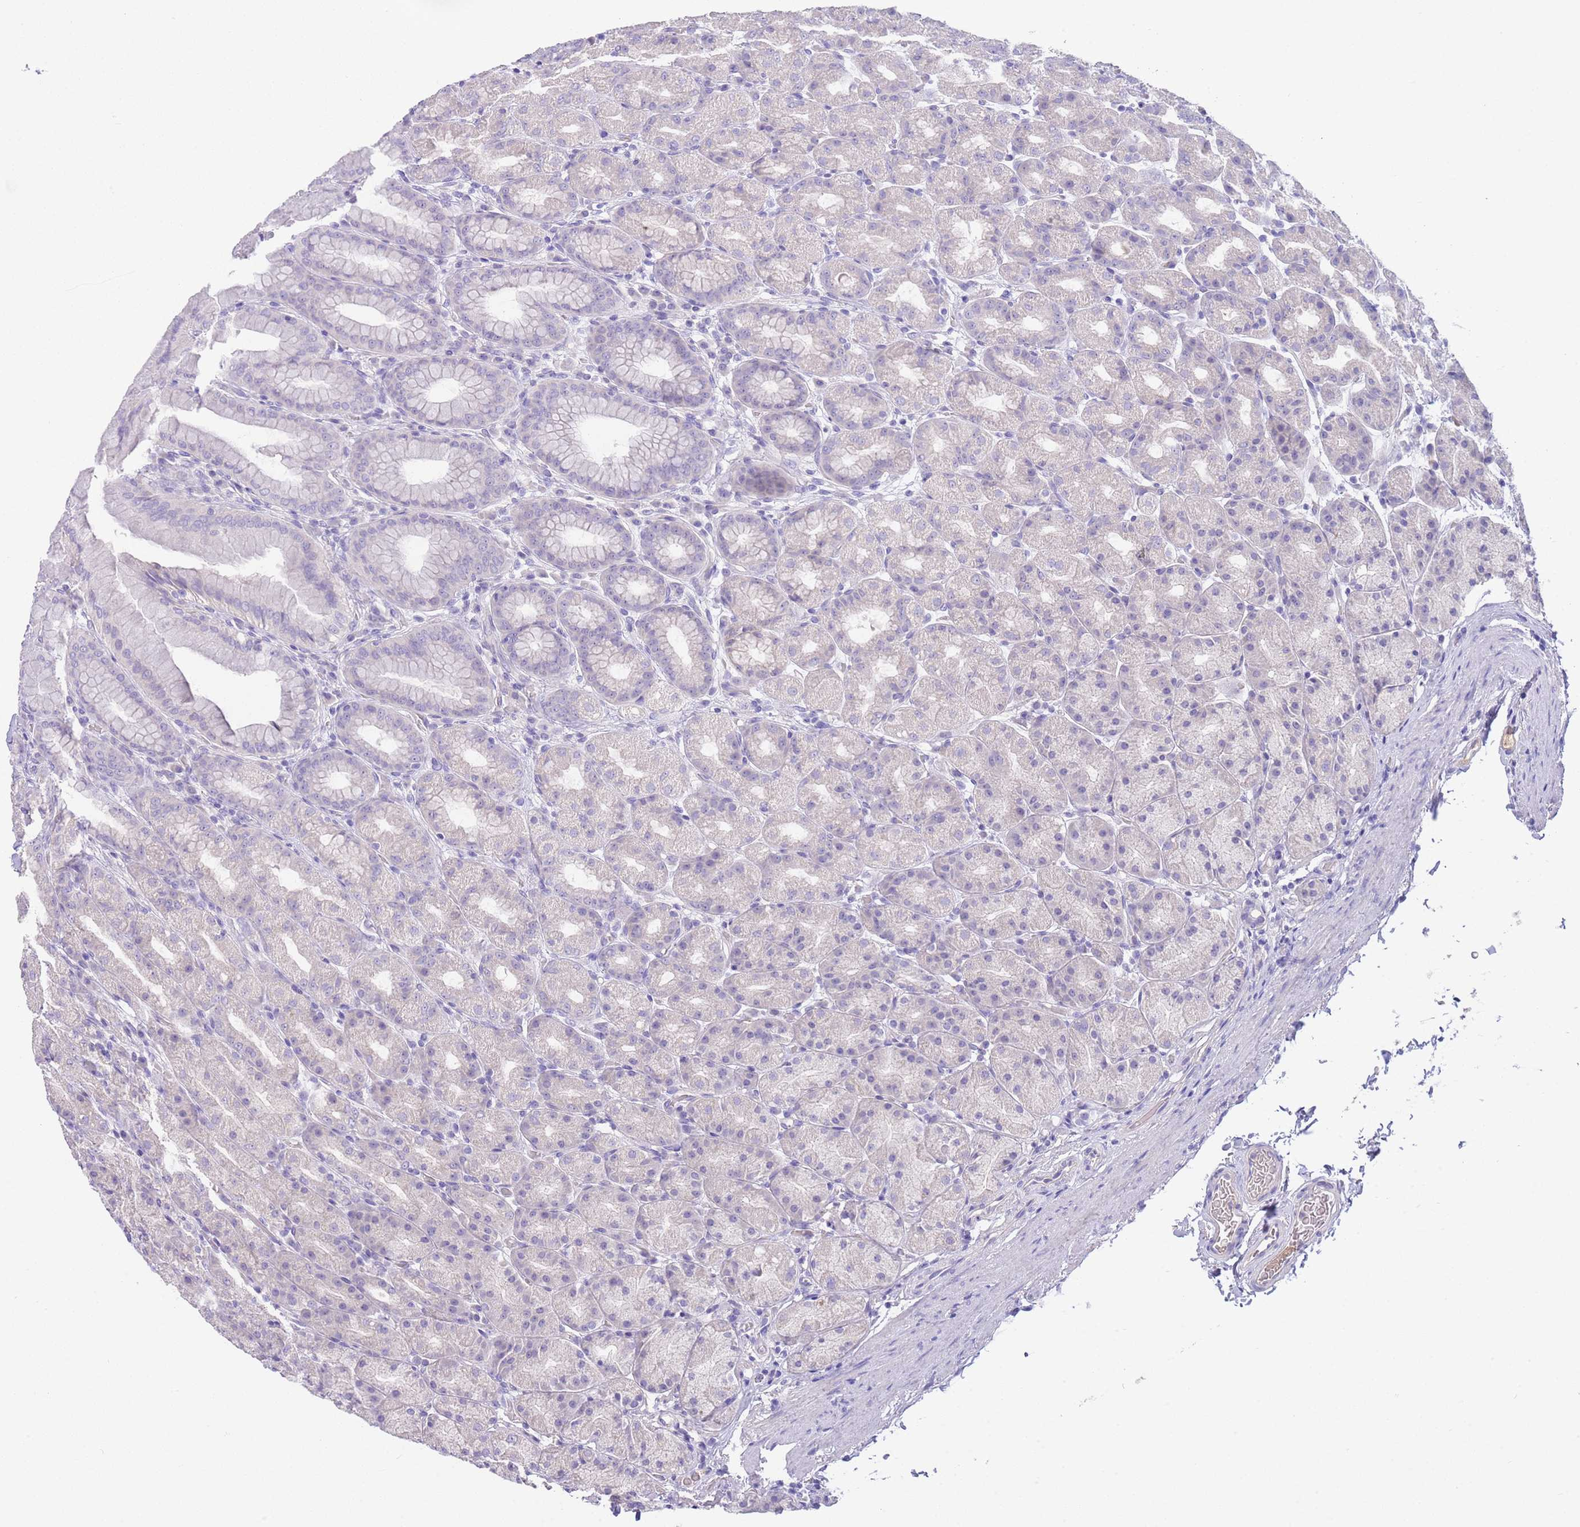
{"staining": {"intensity": "negative", "quantity": "none", "location": "none"}, "tissue": "stomach", "cell_type": "Glandular cells", "image_type": "normal", "snomed": [{"axis": "morphology", "description": "Normal tissue, NOS"}, {"axis": "topography", "description": "Stomach, upper"}, {"axis": "topography", "description": "Stomach"}], "caption": "IHC histopathology image of normal stomach: human stomach stained with DAB (3,3'-diaminobenzidine) exhibits no significant protein positivity in glandular cells. The staining was performed using DAB (3,3'-diaminobenzidine) to visualize the protein expression in brown, while the nuclei were stained in blue with hematoxylin (Magnification: 20x).", "gene": "IGFL4", "patient": {"sex": "male", "age": 68}}